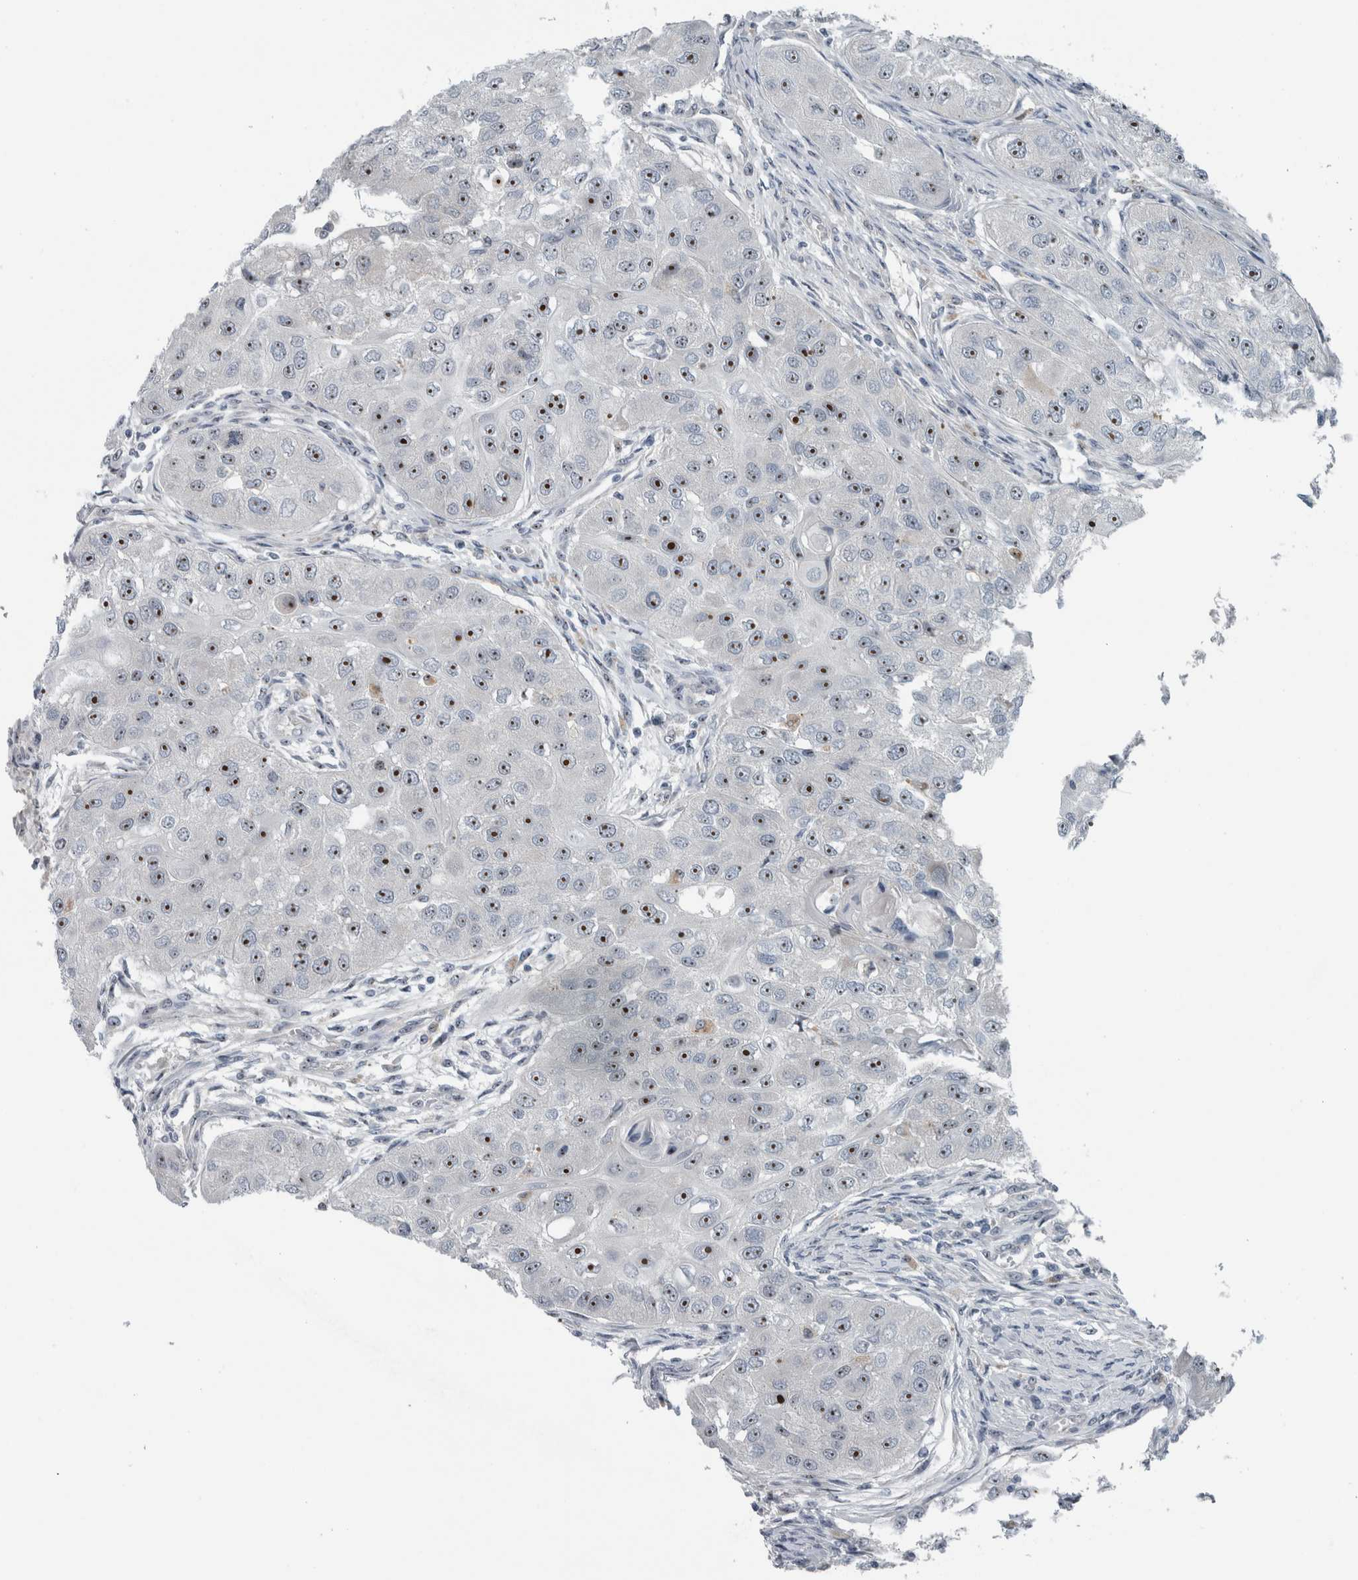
{"staining": {"intensity": "strong", "quantity": ">75%", "location": "nuclear"}, "tissue": "head and neck cancer", "cell_type": "Tumor cells", "image_type": "cancer", "snomed": [{"axis": "morphology", "description": "Normal tissue, NOS"}, {"axis": "morphology", "description": "Squamous cell carcinoma, NOS"}, {"axis": "topography", "description": "Skeletal muscle"}, {"axis": "topography", "description": "Head-Neck"}], "caption": "Head and neck cancer (squamous cell carcinoma) tissue demonstrates strong nuclear expression in about >75% of tumor cells (DAB (3,3'-diaminobenzidine) IHC with brightfield microscopy, high magnification).", "gene": "UTP6", "patient": {"sex": "male", "age": 51}}